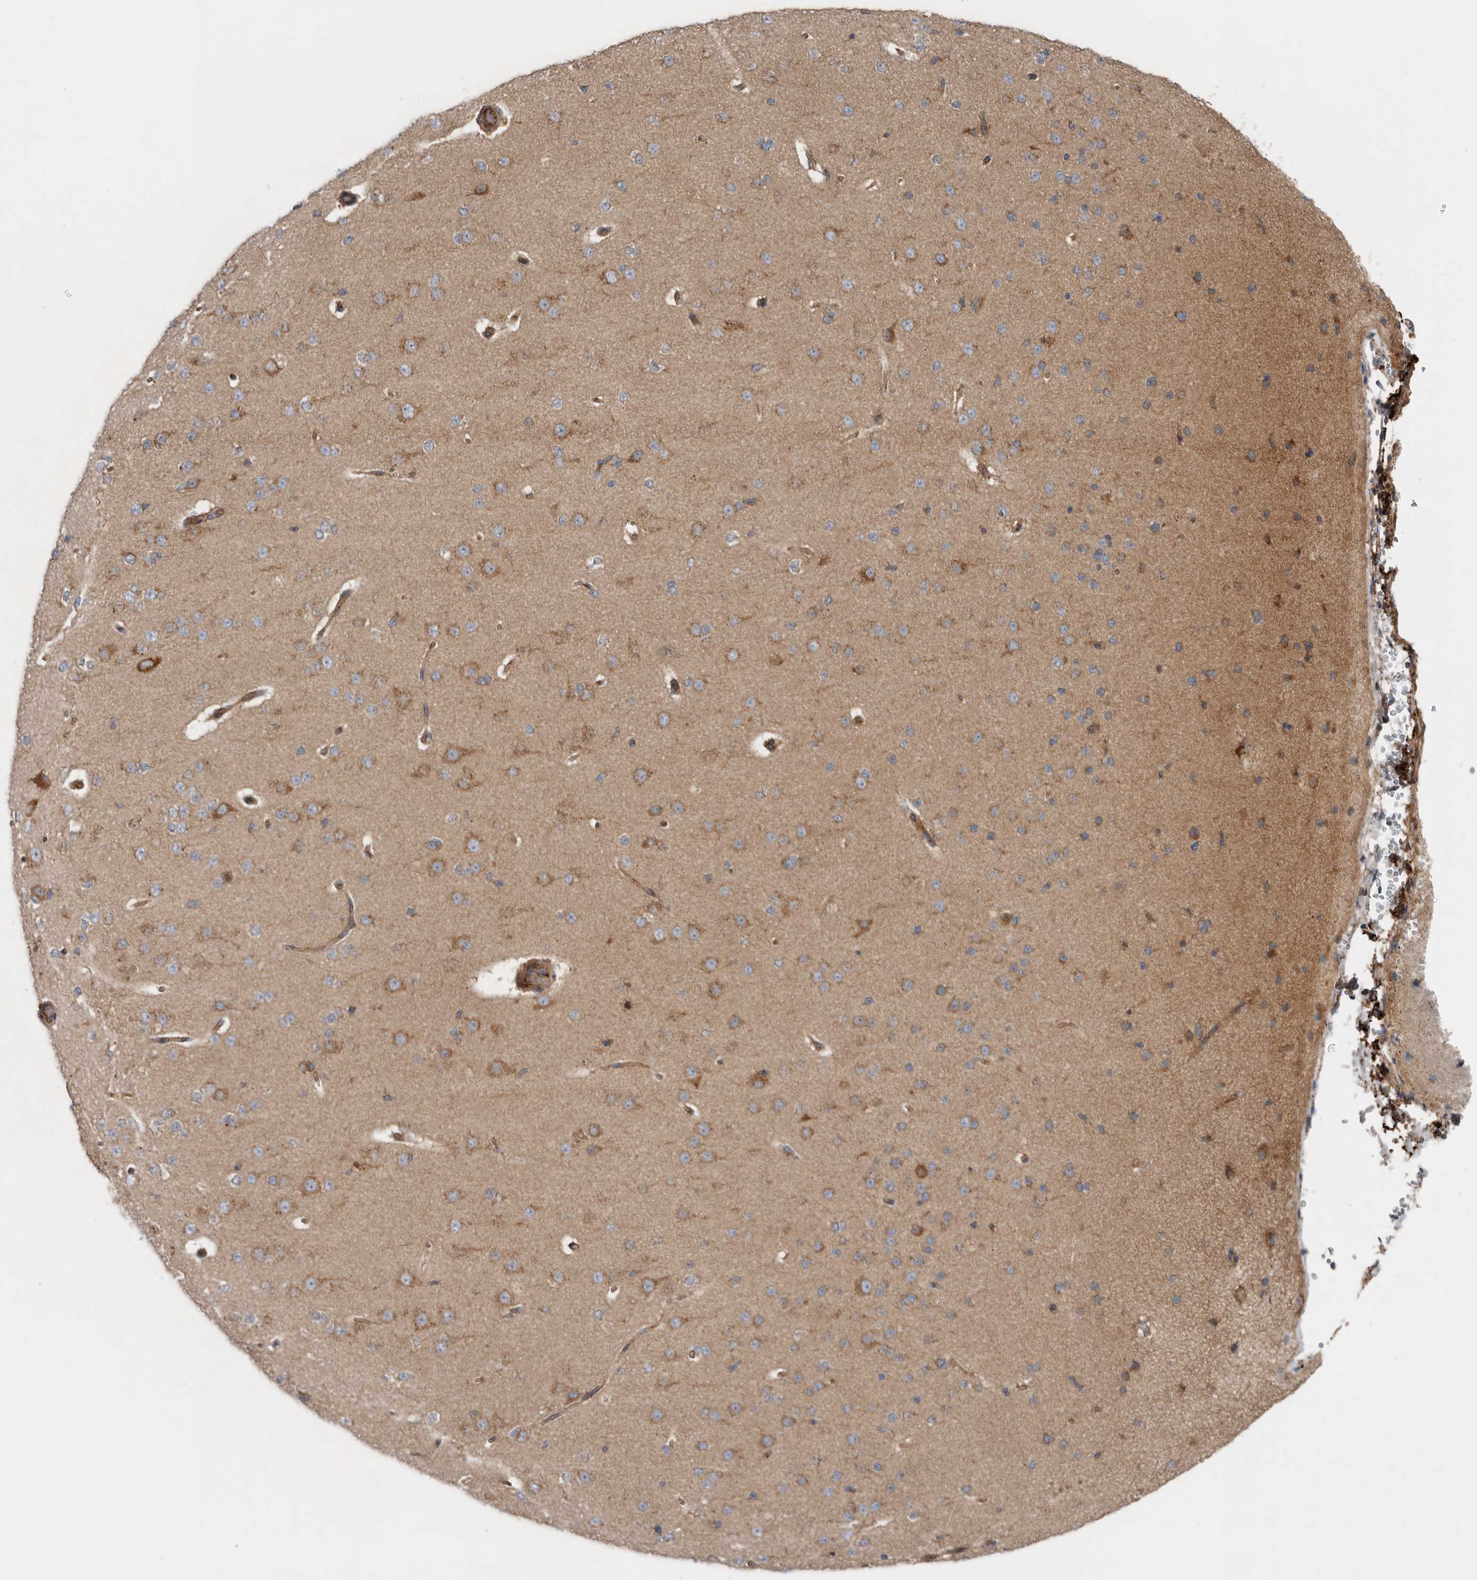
{"staining": {"intensity": "moderate", "quantity": ">75%", "location": "cytoplasmic/membranous"}, "tissue": "cerebral cortex", "cell_type": "Endothelial cells", "image_type": "normal", "snomed": [{"axis": "morphology", "description": "Normal tissue, NOS"}, {"axis": "morphology", "description": "Developmental malformation"}, {"axis": "topography", "description": "Cerebral cortex"}], "caption": "High-magnification brightfield microscopy of unremarkable cerebral cortex stained with DAB (brown) and counterstained with hematoxylin (blue). endothelial cells exhibit moderate cytoplasmic/membranous staining is present in approximately>75% of cells. The protein is stained brown, and the nuclei are stained in blue (DAB (3,3'-diaminobenzidine) IHC with brightfield microscopy, high magnification).", "gene": "LUZP1", "patient": {"sex": "female", "age": 30}}